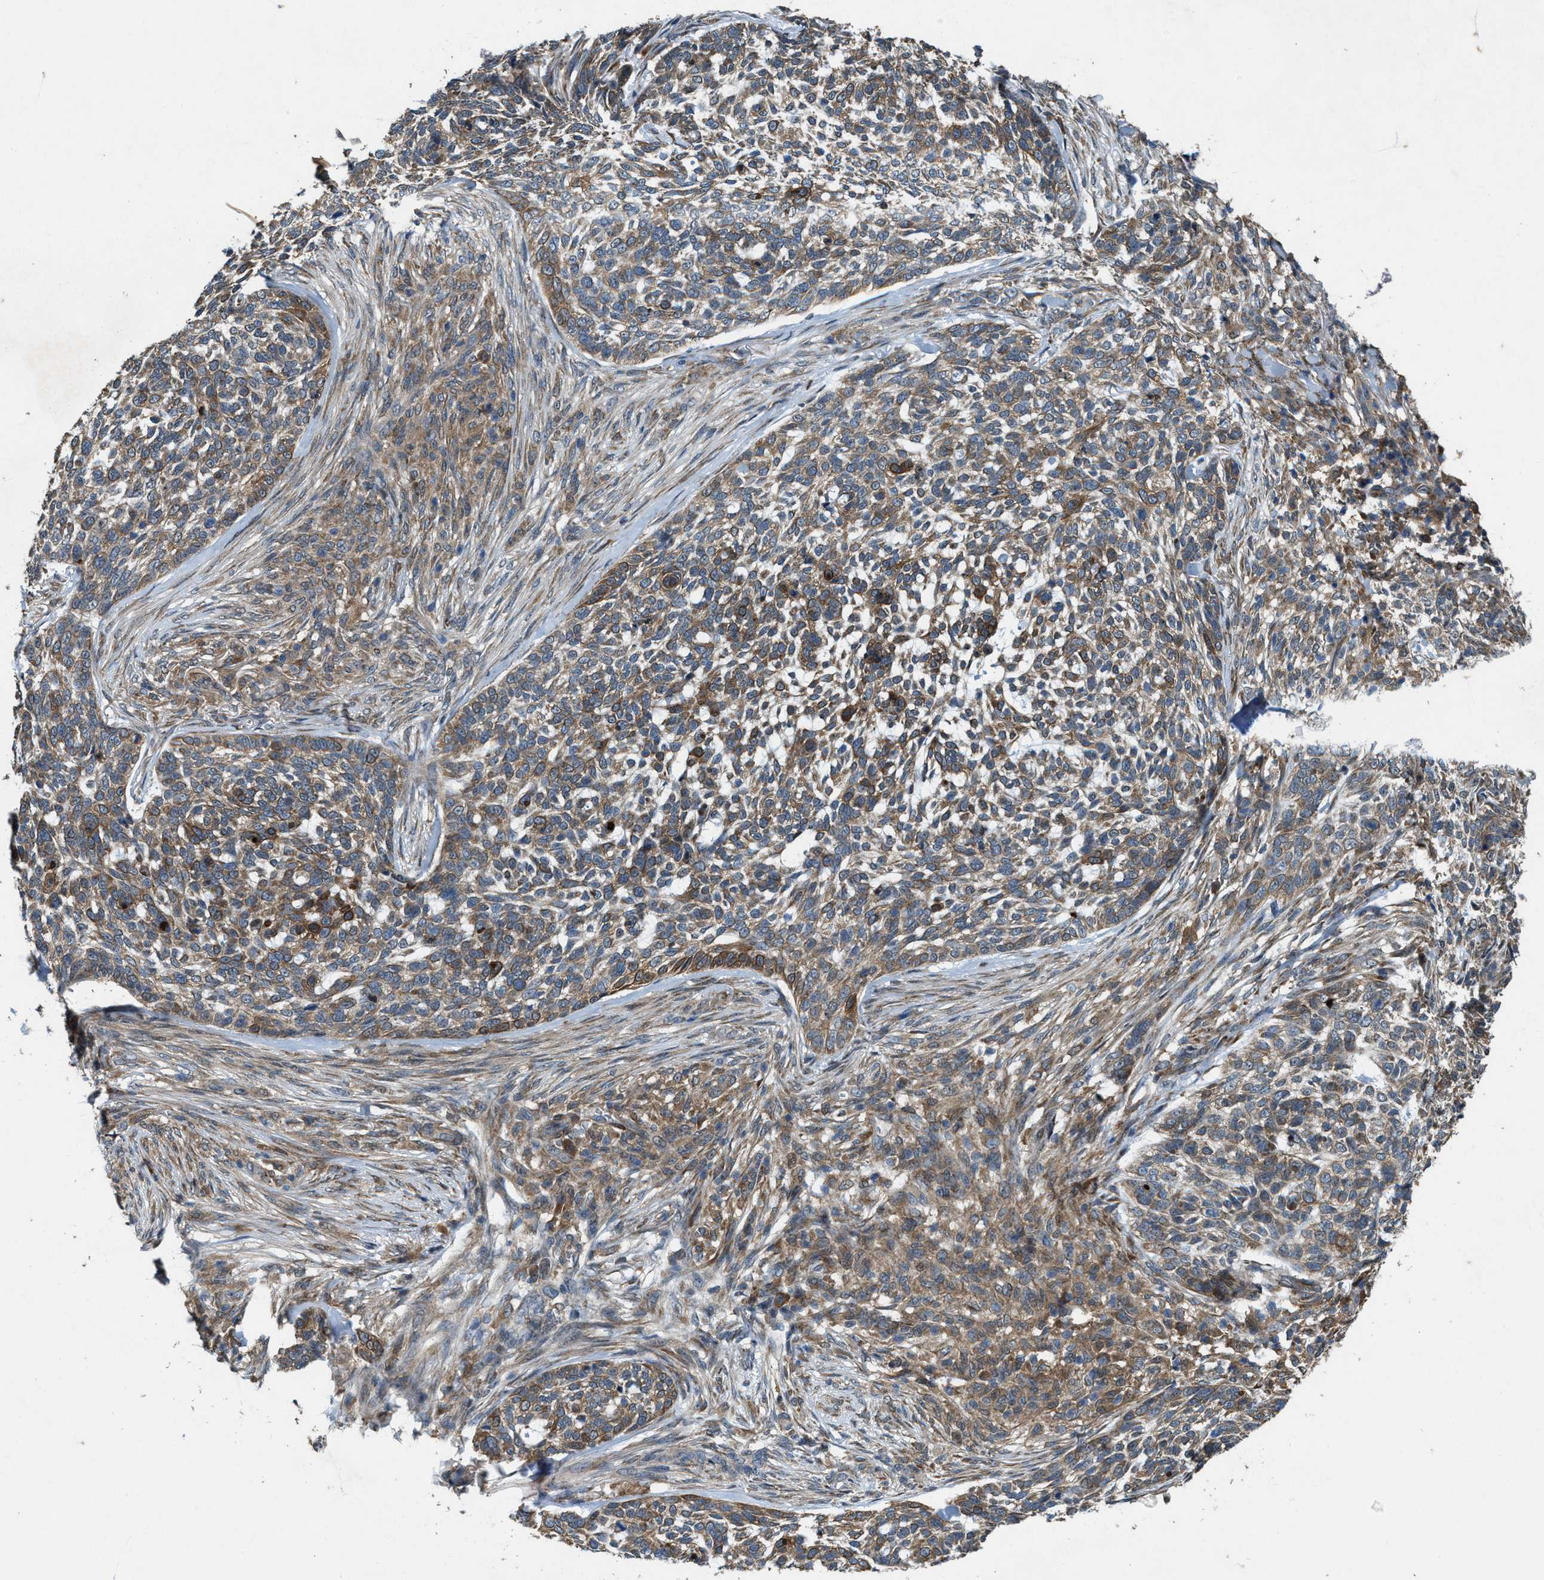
{"staining": {"intensity": "moderate", "quantity": ">75%", "location": "cytoplasmic/membranous"}, "tissue": "skin cancer", "cell_type": "Tumor cells", "image_type": "cancer", "snomed": [{"axis": "morphology", "description": "Basal cell carcinoma"}, {"axis": "topography", "description": "Skin"}], "caption": "DAB (3,3'-diaminobenzidine) immunohistochemical staining of human basal cell carcinoma (skin) demonstrates moderate cytoplasmic/membranous protein expression in approximately >75% of tumor cells. Immunohistochemistry (ihc) stains the protein of interest in brown and the nuclei are stained blue.", "gene": "LRRC72", "patient": {"sex": "female", "age": 64}}